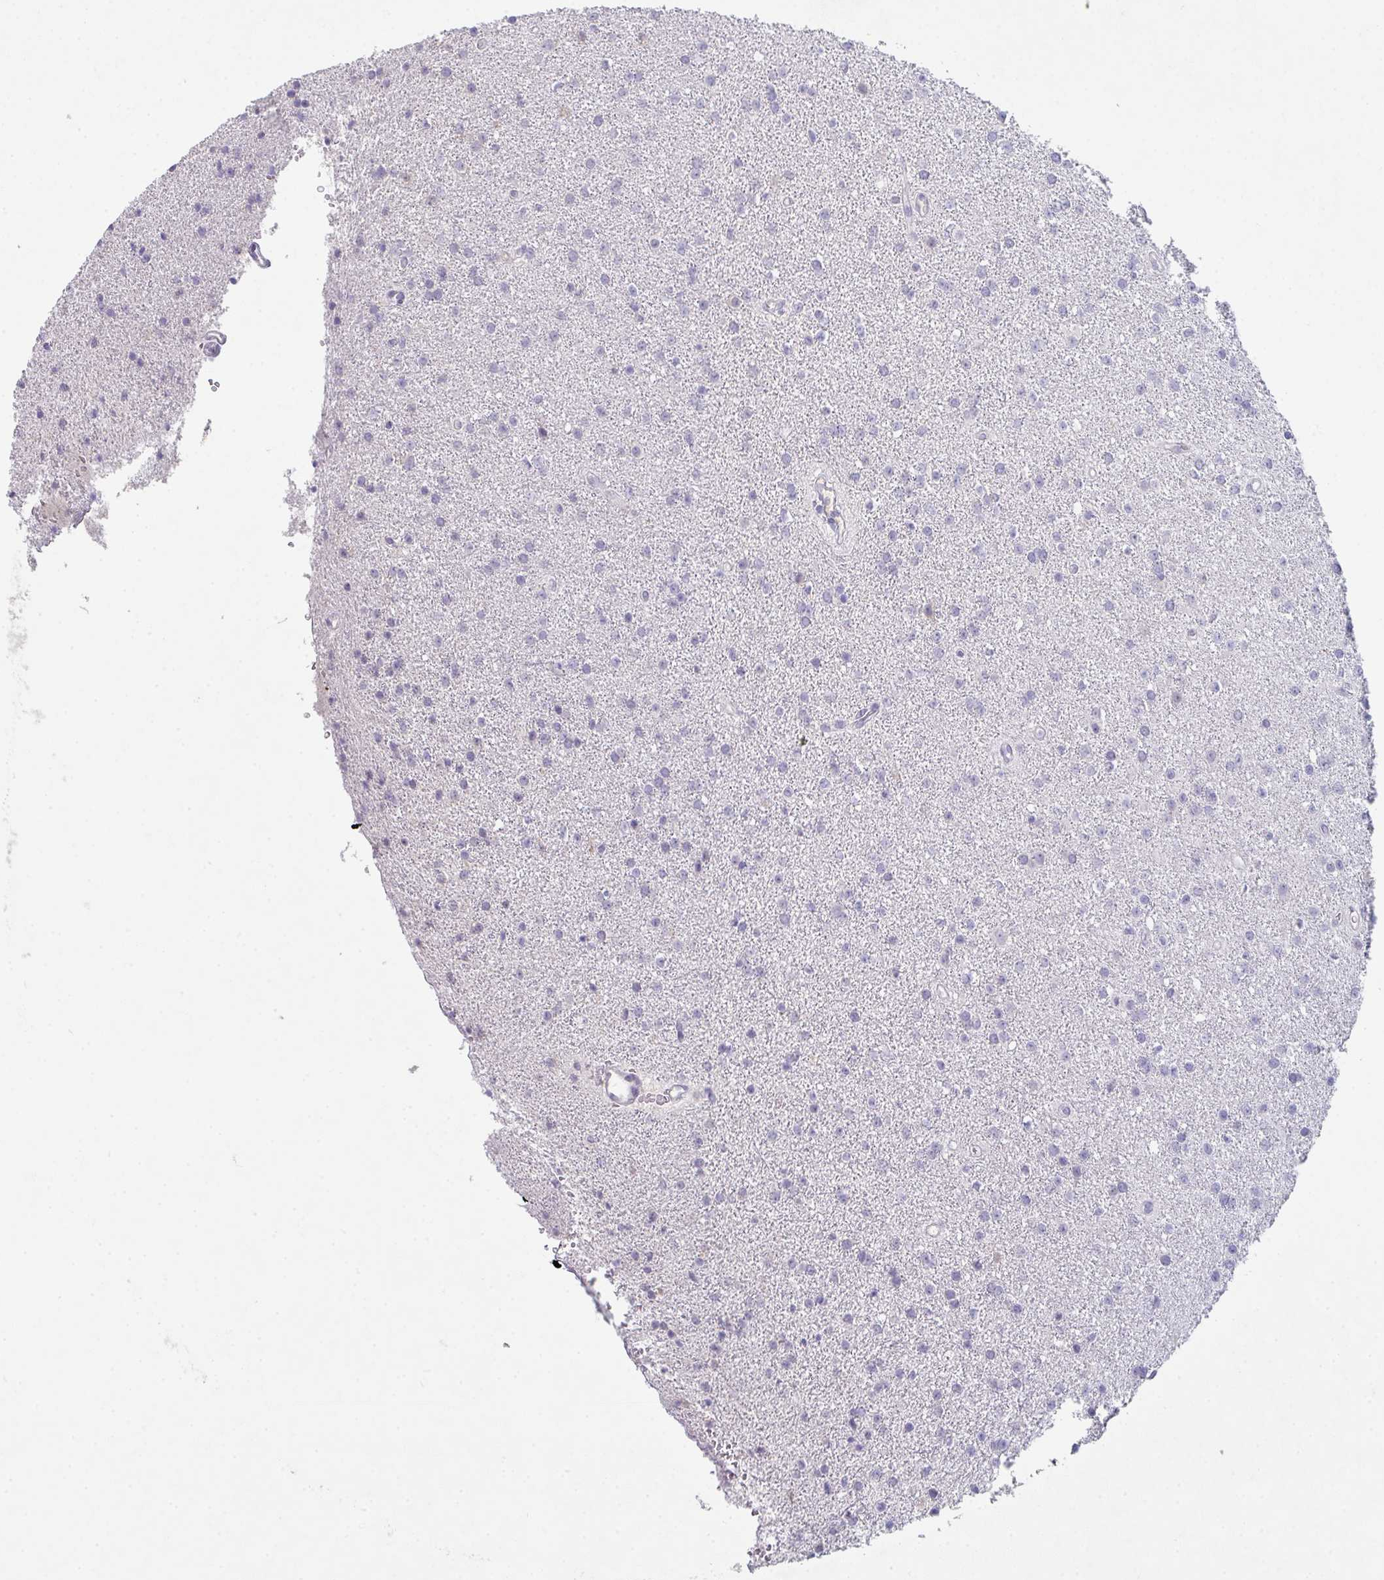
{"staining": {"intensity": "negative", "quantity": "none", "location": "none"}, "tissue": "glioma", "cell_type": "Tumor cells", "image_type": "cancer", "snomed": [{"axis": "morphology", "description": "Glioma, malignant, Low grade"}, {"axis": "topography", "description": "Brain"}], "caption": "A micrograph of human malignant glioma (low-grade) is negative for staining in tumor cells.", "gene": "ADAM21", "patient": {"sex": "female", "age": 34}}